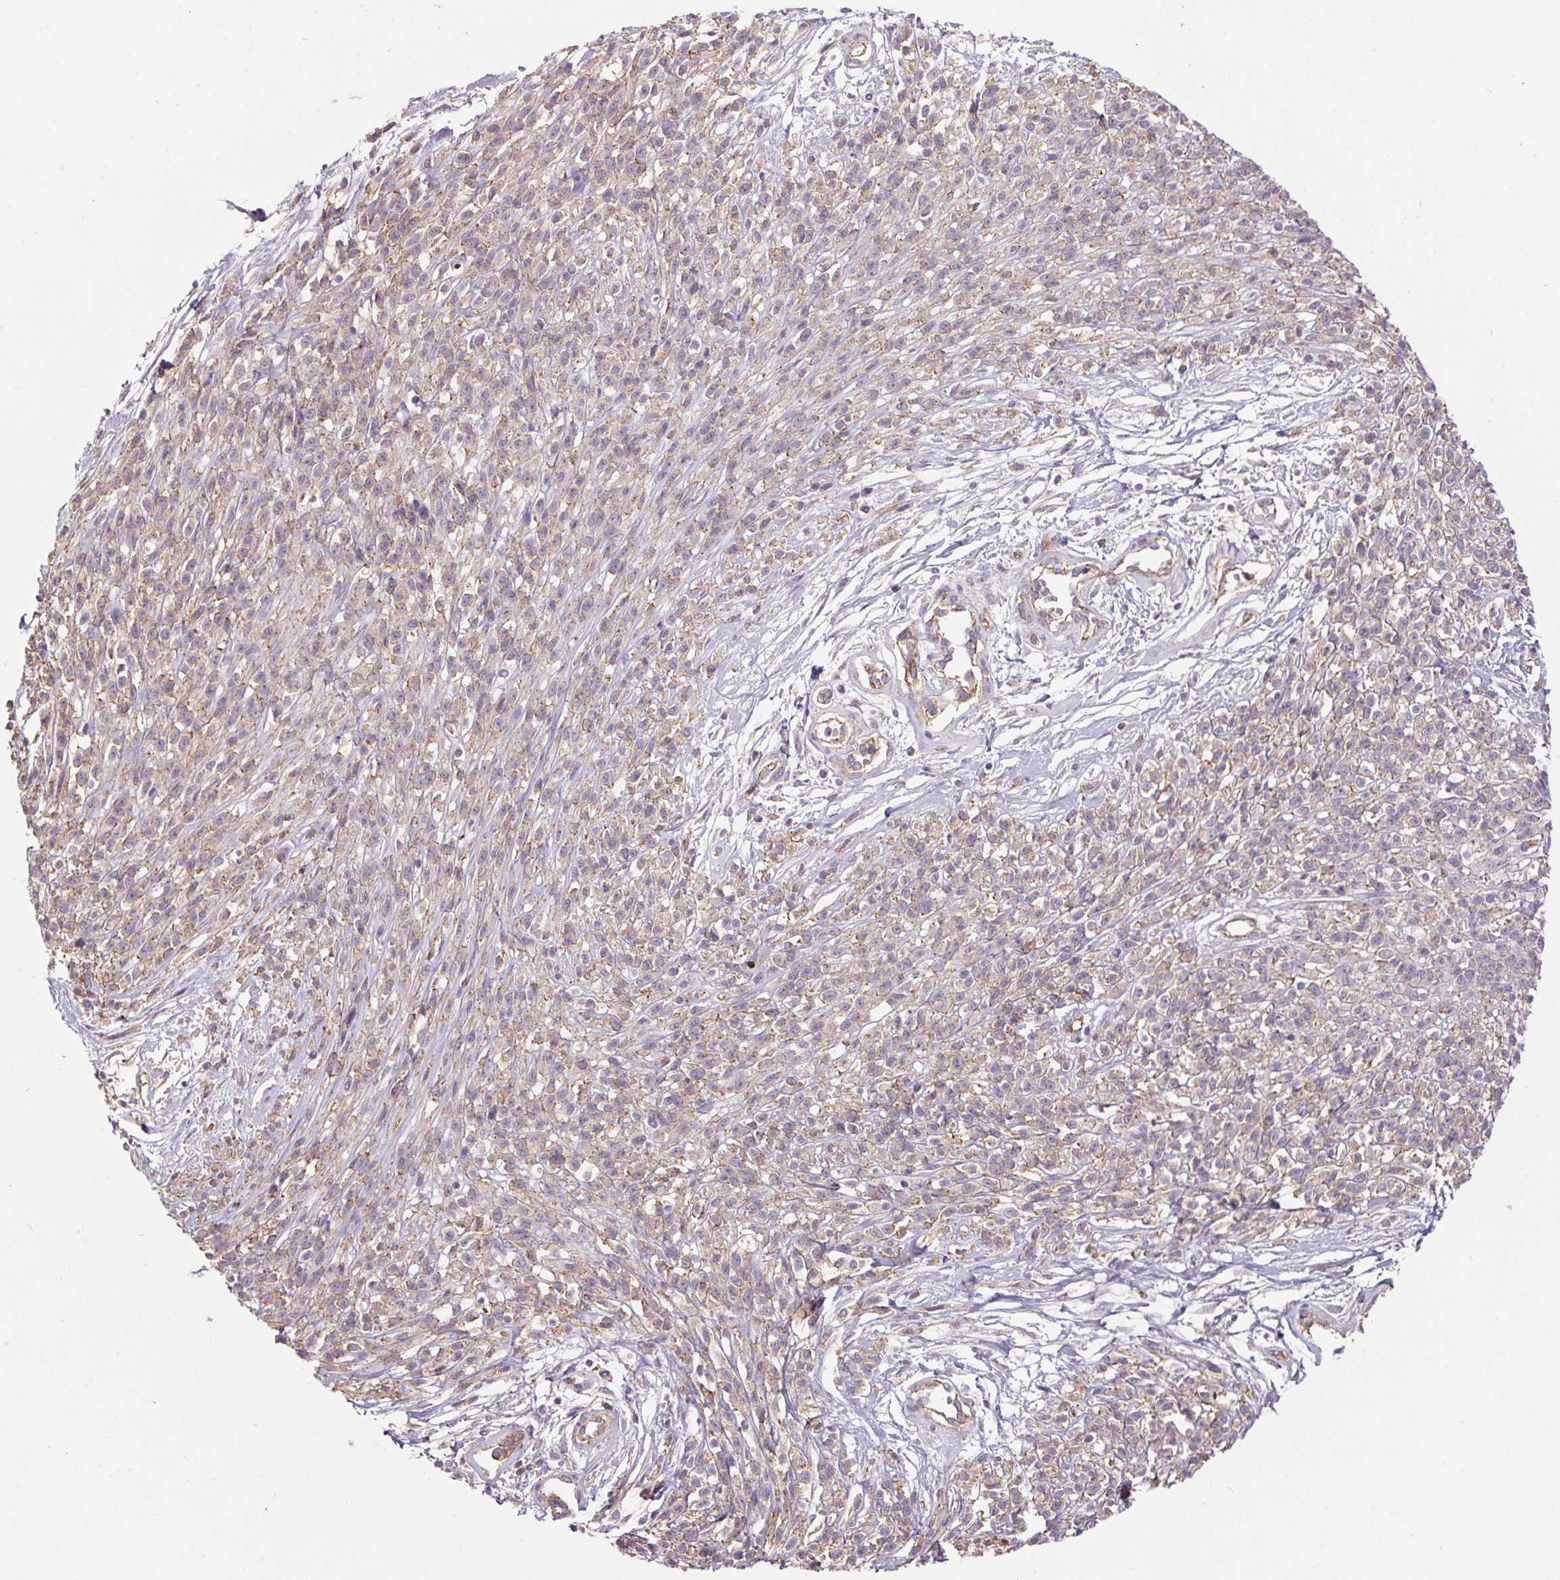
{"staining": {"intensity": "weak", "quantity": "<25%", "location": "cytoplasmic/membranous"}, "tissue": "melanoma", "cell_type": "Tumor cells", "image_type": "cancer", "snomed": [{"axis": "morphology", "description": "Malignant melanoma, NOS"}, {"axis": "topography", "description": "Skin"}, {"axis": "topography", "description": "Skin of trunk"}], "caption": "Immunohistochemistry histopathology image of malignant melanoma stained for a protein (brown), which displays no expression in tumor cells.", "gene": "APOC4", "patient": {"sex": "male", "age": 74}}